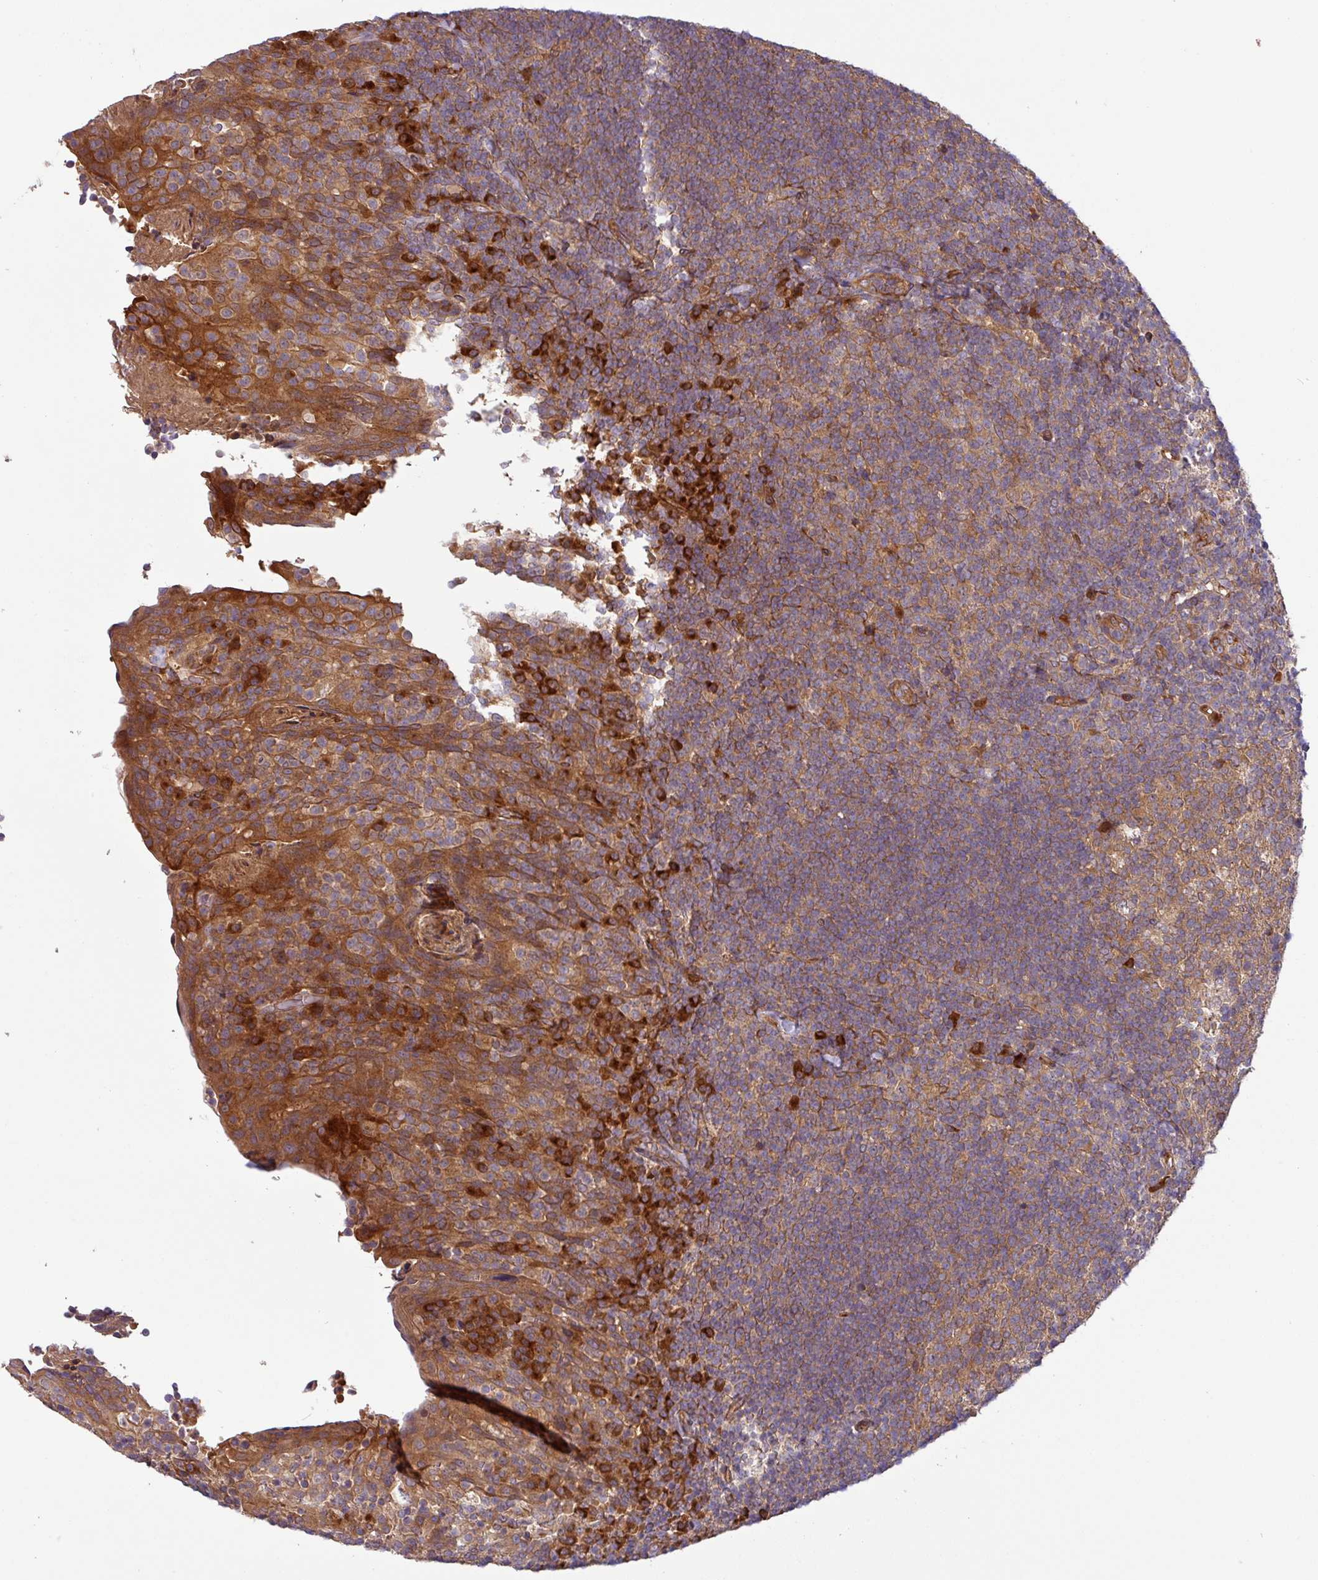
{"staining": {"intensity": "moderate", "quantity": ">75%", "location": "cytoplasmic/membranous"}, "tissue": "tonsil", "cell_type": "Germinal center cells", "image_type": "normal", "snomed": [{"axis": "morphology", "description": "Normal tissue, NOS"}, {"axis": "topography", "description": "Tonsil"}], "caption": "Benign tonsil shows moderate cytoplasmic/membranous staining in approximately >75% of germinal center cells.", "gene": "ART1", "patient": {"sex": "female", "age": 10}}